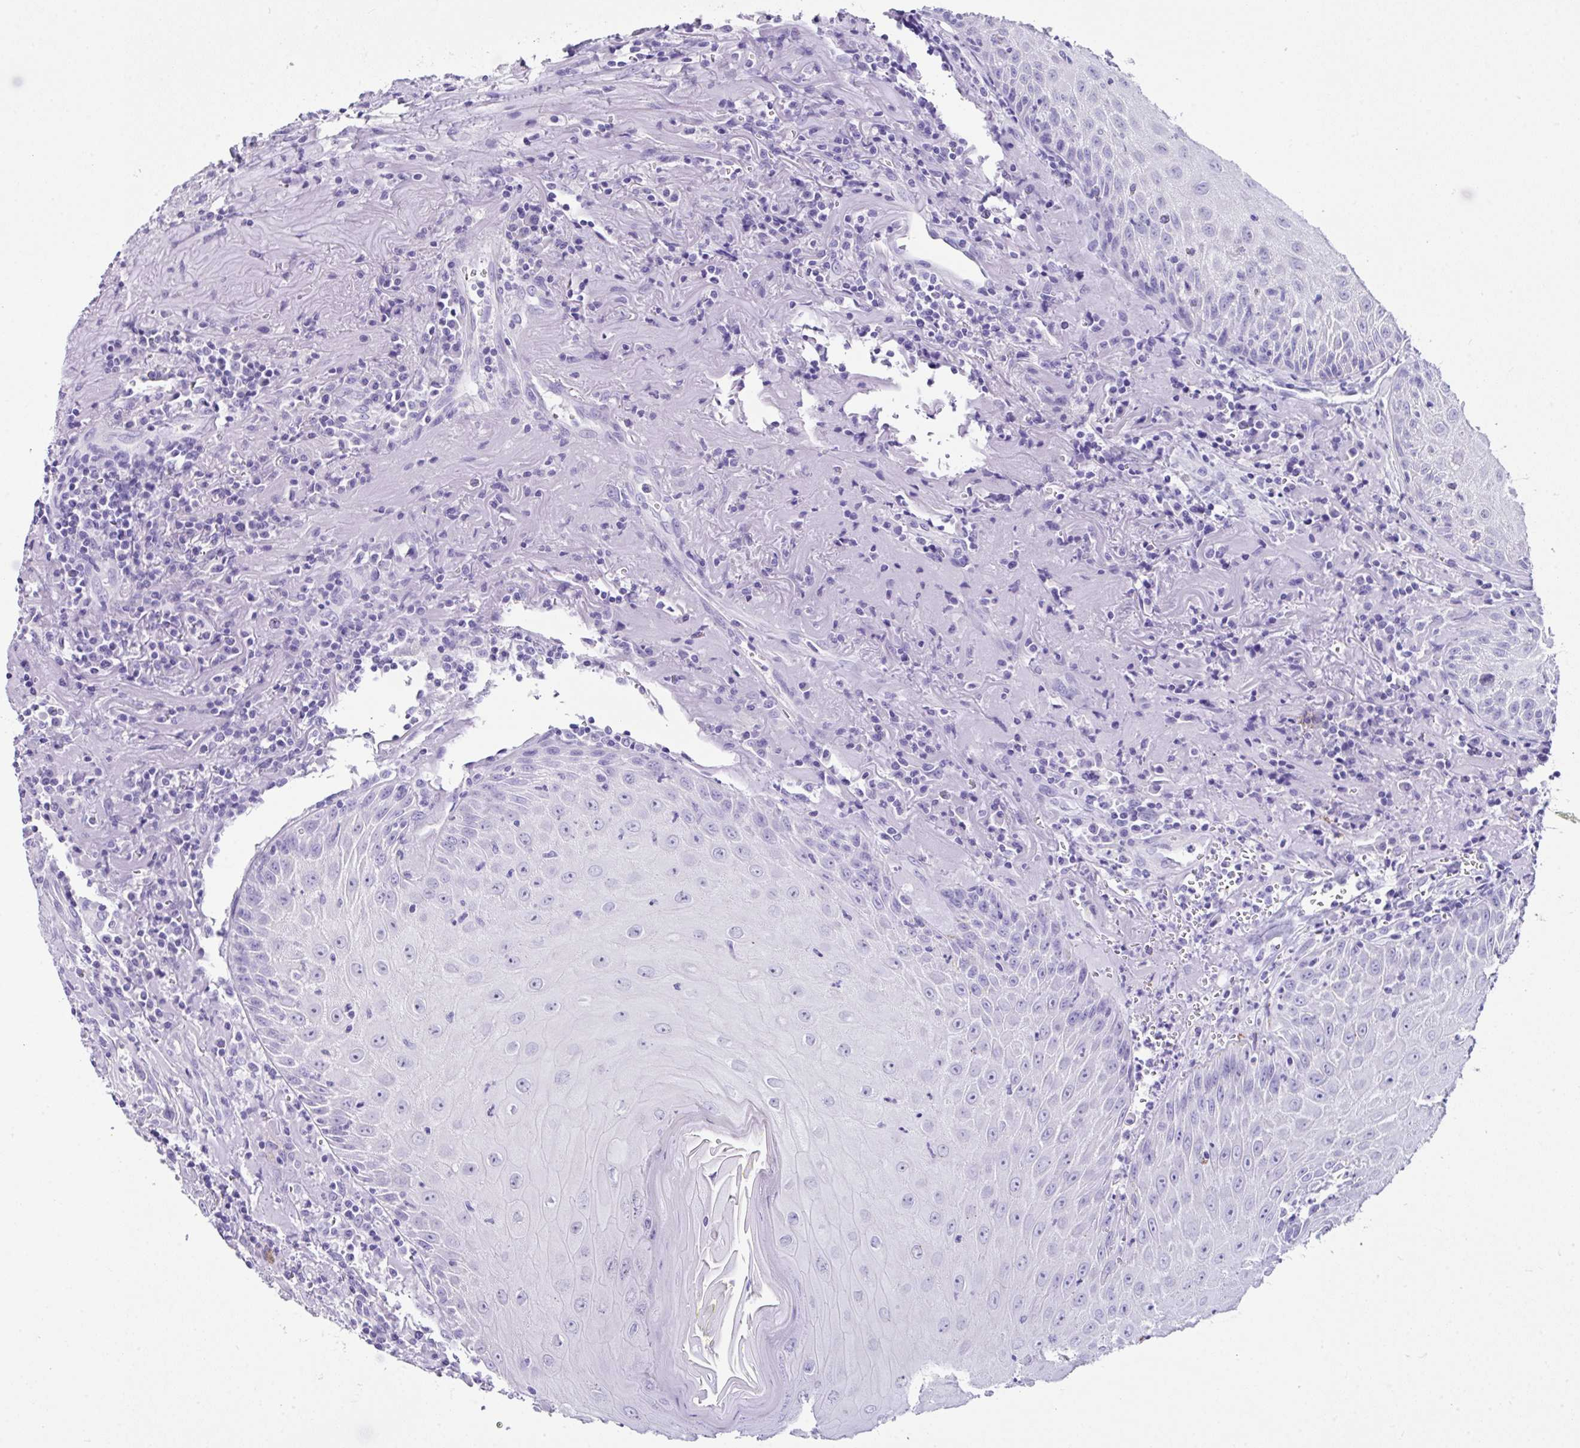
{"staining": {"intensity": "negative", "quantity": "none", "location": "none"}, "tissue": "head and neck cancer", "cell_type": "Tumor cells", "image_type": "cancer", "snomed": [{"axis": "morphology", "description": "Normal tissue, NOS"}, {"axis": "morphology", "description": "Squamous cell carcinoma, NOS"}, {"axis": "topography", "description": "Oral tissue"}, {"axis": "topography", "description": "Head-Neck"}], "caption": "Tumor cells are negative for brown protein staining in squamous cell carcinoma (head and neck).", "gene": "LGALS4", "patient": {"sex": "female", "age": 70}}